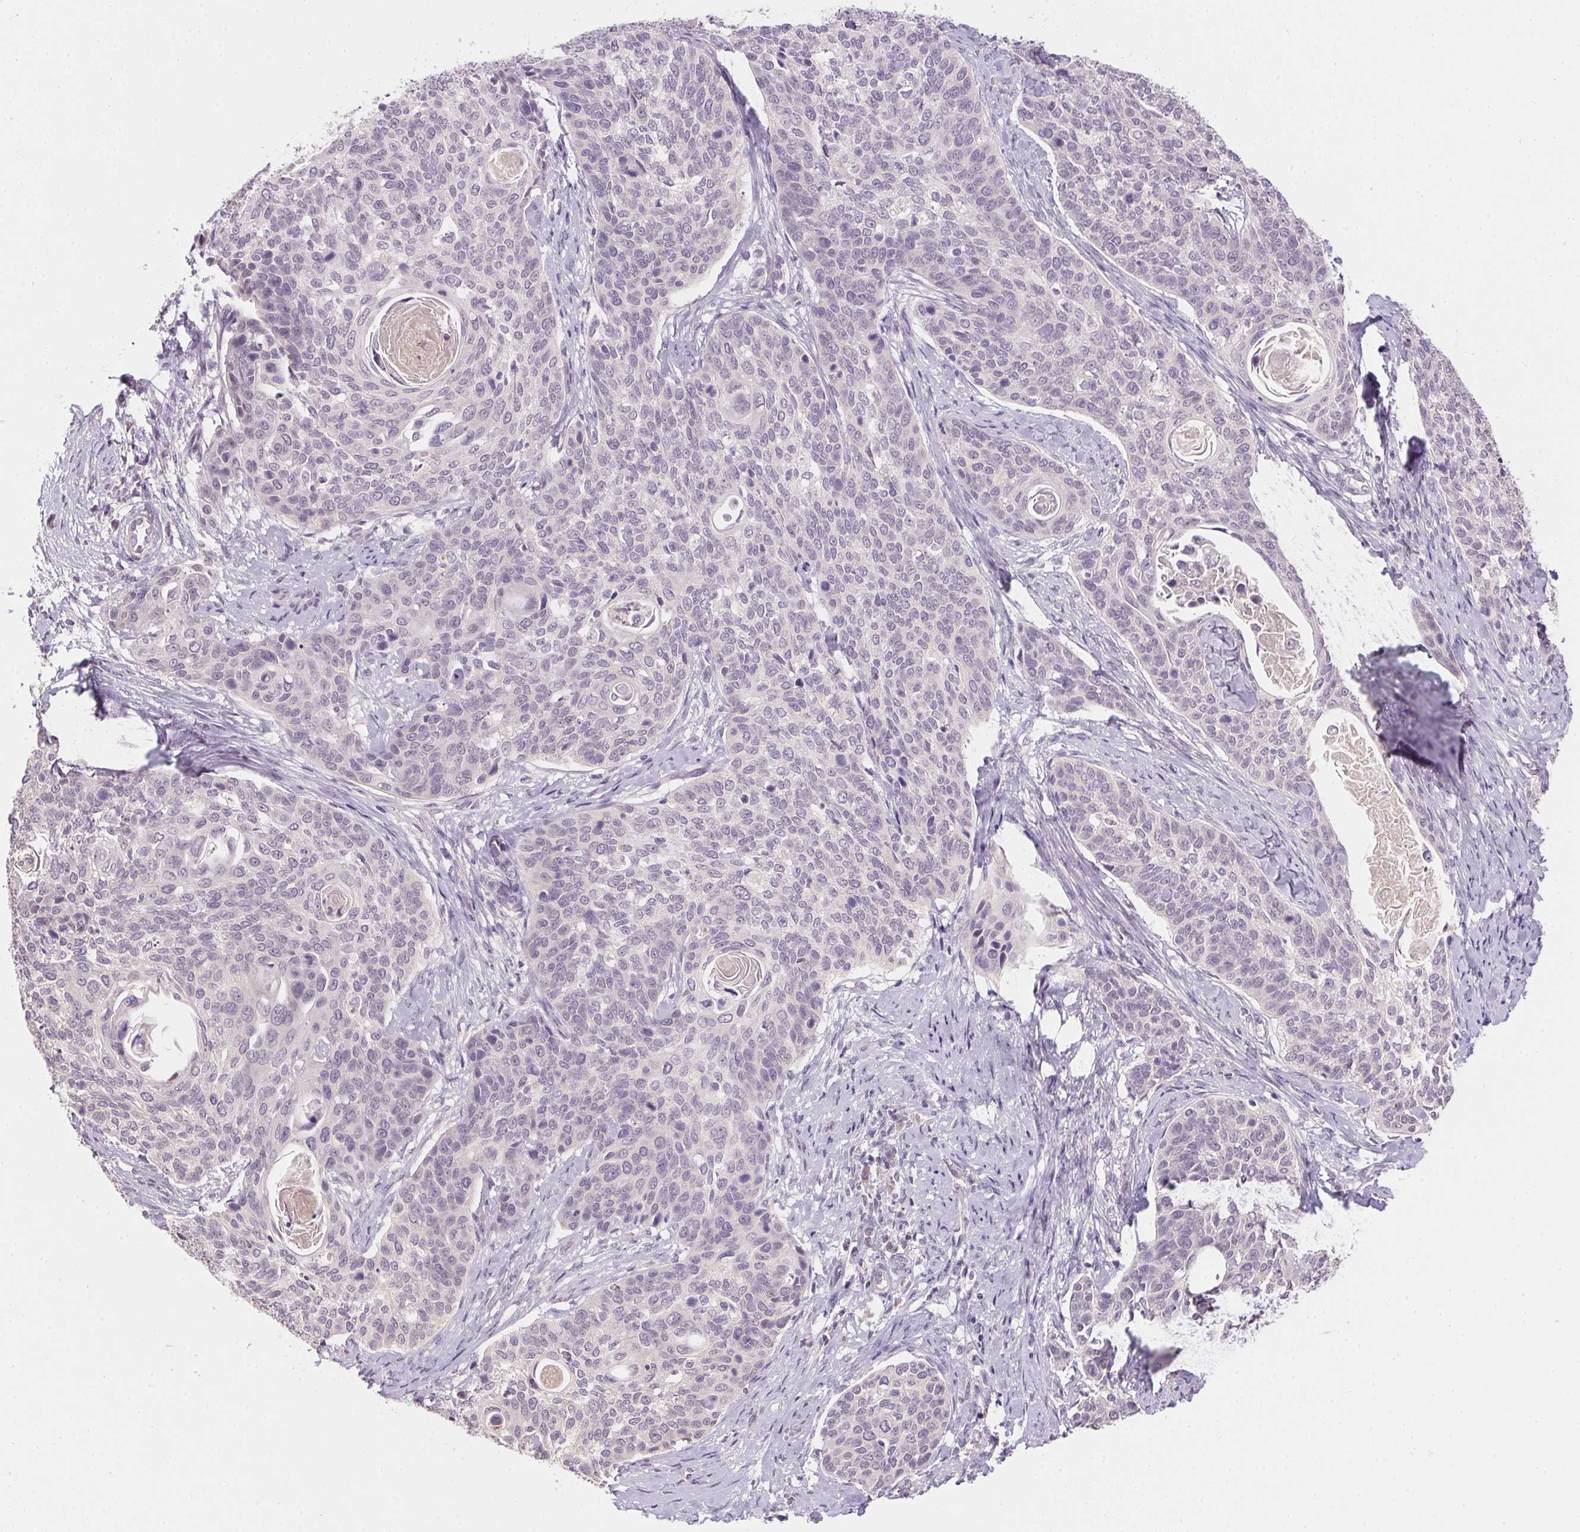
{"staining": {"intensity": "negative", "quantity": "none", "location": "none"}, "tissue": "cervical cancer", "cell_type": "Tumor cells", "image_type": "cancer", "snomed": [{"axis": "morphology", "description": "Squamous cell carcinoma, NOS"}, {"axis": "topography", "description": "Cervix"}], "caption": "Cervical cancer was stained to show a protein in brown. There is no significant positivity in tumor cells.", "gene": "ALDH8A1", "patient": {"sex": "female", "age": 69}}